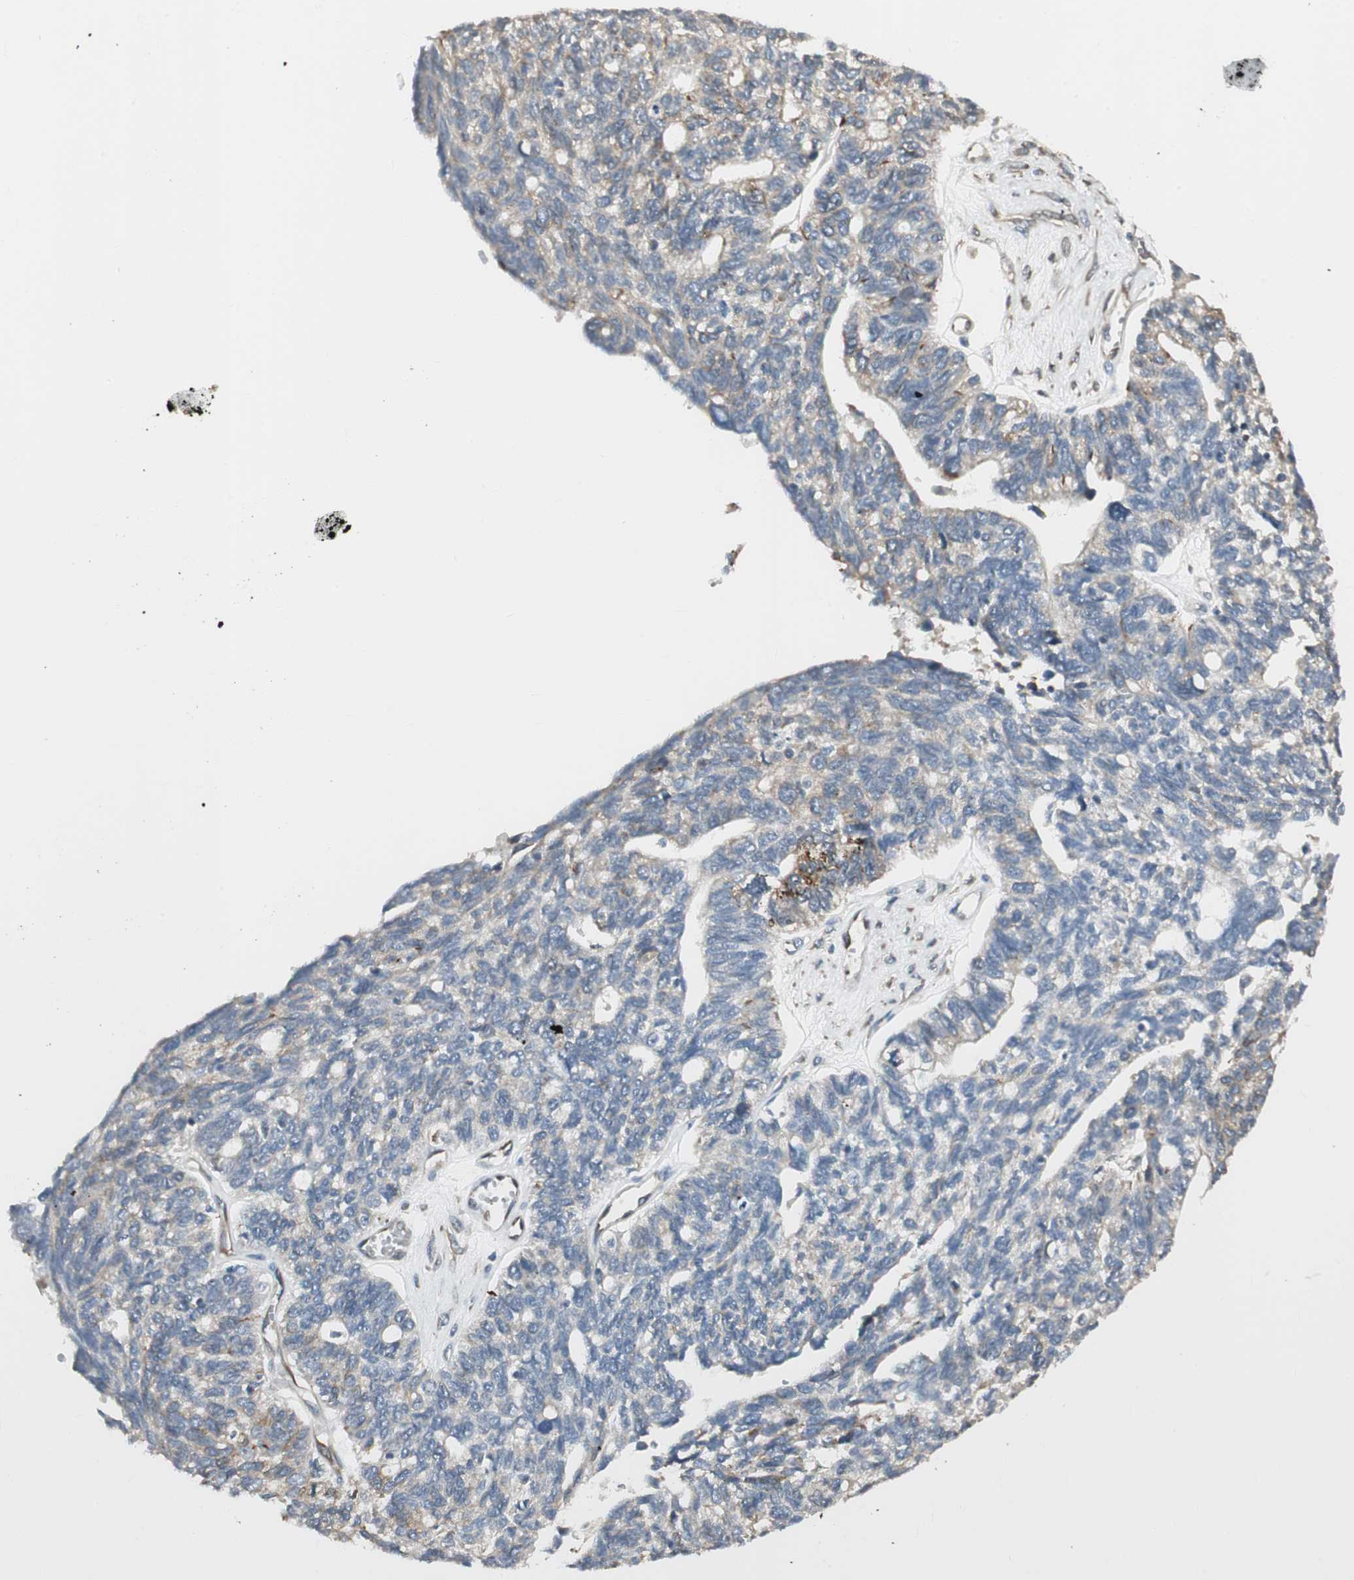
{"staining": {"intensity": "weak", "quantity": ">75%", "location": "cytoplasmic/membranous"}, "tissue": "ovarian cancer", "cell_type": "Tumor cells", "image_type": "cancer", "snomed": [{"axis": "morphology", "description": "Cystadenocarcinoma, serous, NOS"}, {"axis": "topography", "description": "Ovary"}], "caption": "Ovarian cancer was stained to show a protein in brown. There is low levels of weak cytoplasmic/membranous positivity in about >75% of tumor cells.", "gene": "NUCB2", "patient": {"sex": "female", "age": 79}}